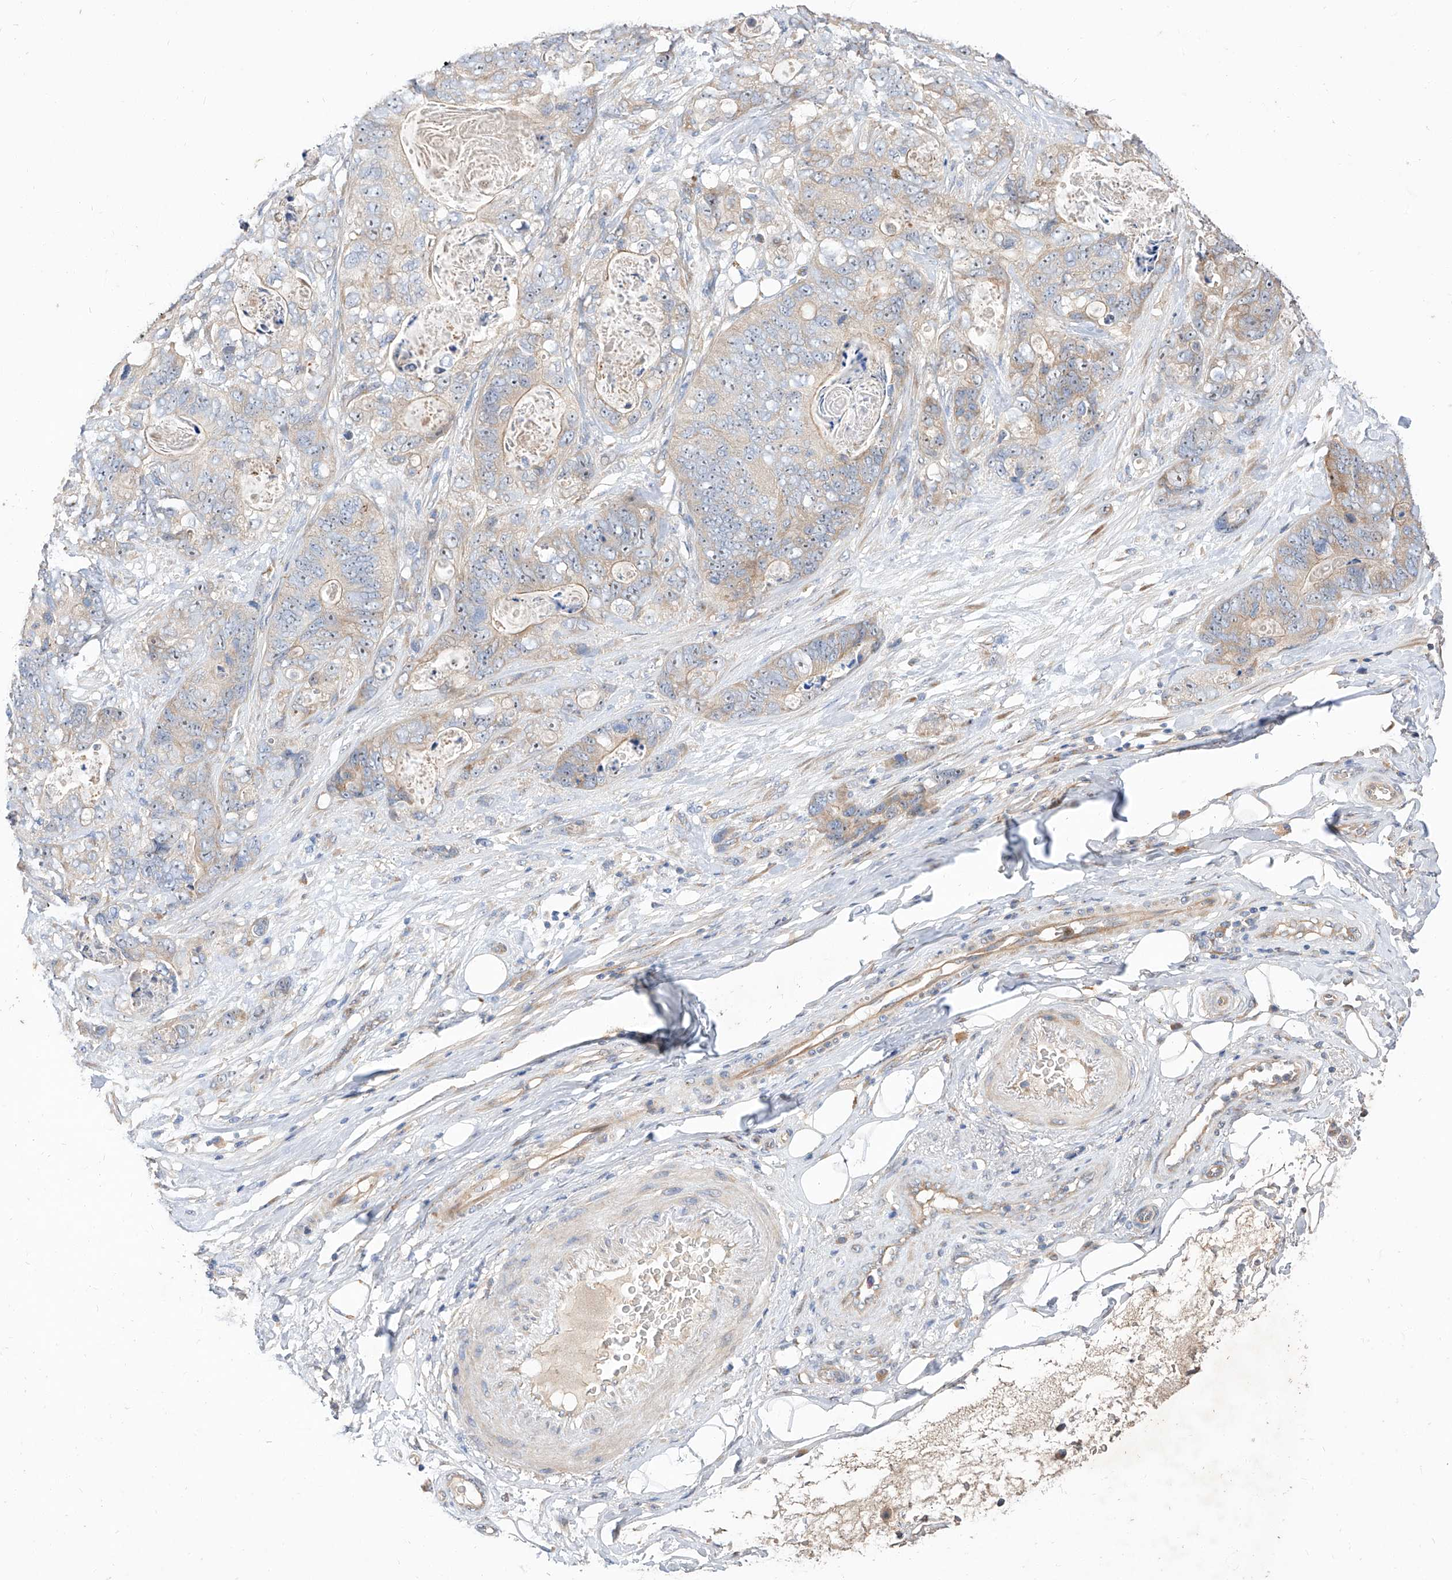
{"staining": {"intensity": "weak", "quantity": "<25%", "location": "cytoplasmic/membranous"}, "tissue": "stomach cancer", "cell_type": "Tumor cells", "image_type": "cancer", "snomed": [{"axis": "morphology", "description": "Normal tissue, NOS"}, {"axis": "morphology", "description": "Adenocarcinoma, NOS"}, {"axis": "topography", "description": "Stomach"}], "caption": "Immunohistochemistry histopathology image of stomach cancer stained for a protein (brown), which demonstrates no positivity in tumor cells.", "gene": "DIRAS3", "patient": {"sex": "female", "age": 89}}